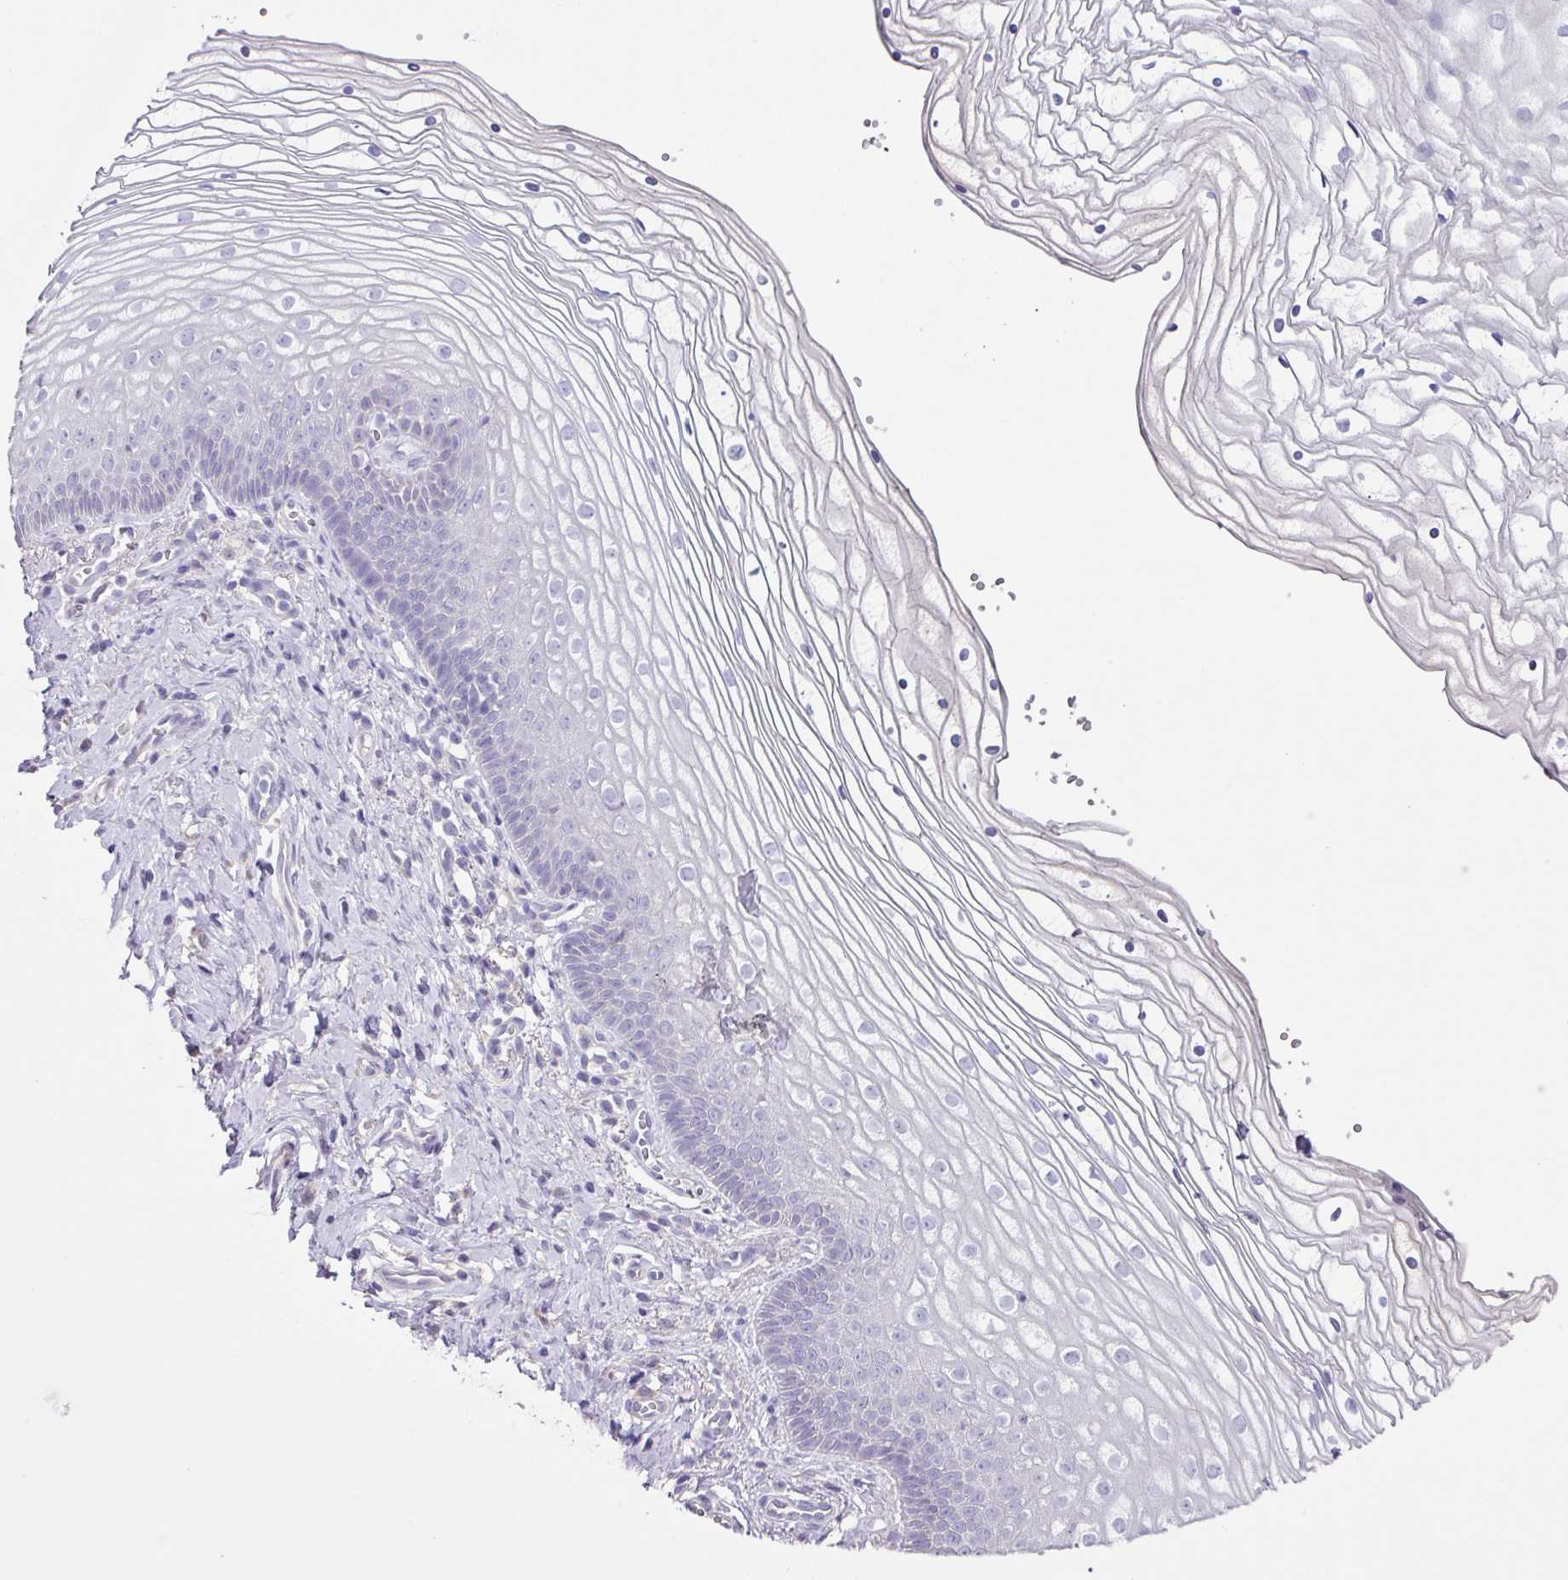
{"staining": {"intensity": "negative", "quantity": "none", "location": "none"}, "tissue": "vagina", "cell_type": "Squamous epithelial cells", "image_type": "normal", "snomed": [{"axis": "morphology", "description": "Normal tissue, NOS"}, {"axis": "topography", "description": "Vagina"}], "caption": "IHC of normal human vagina exhibits no positivity in squamous epithelial cells.", "gene": "ZG16", "patient": {"sex": "female", "age": 56}}